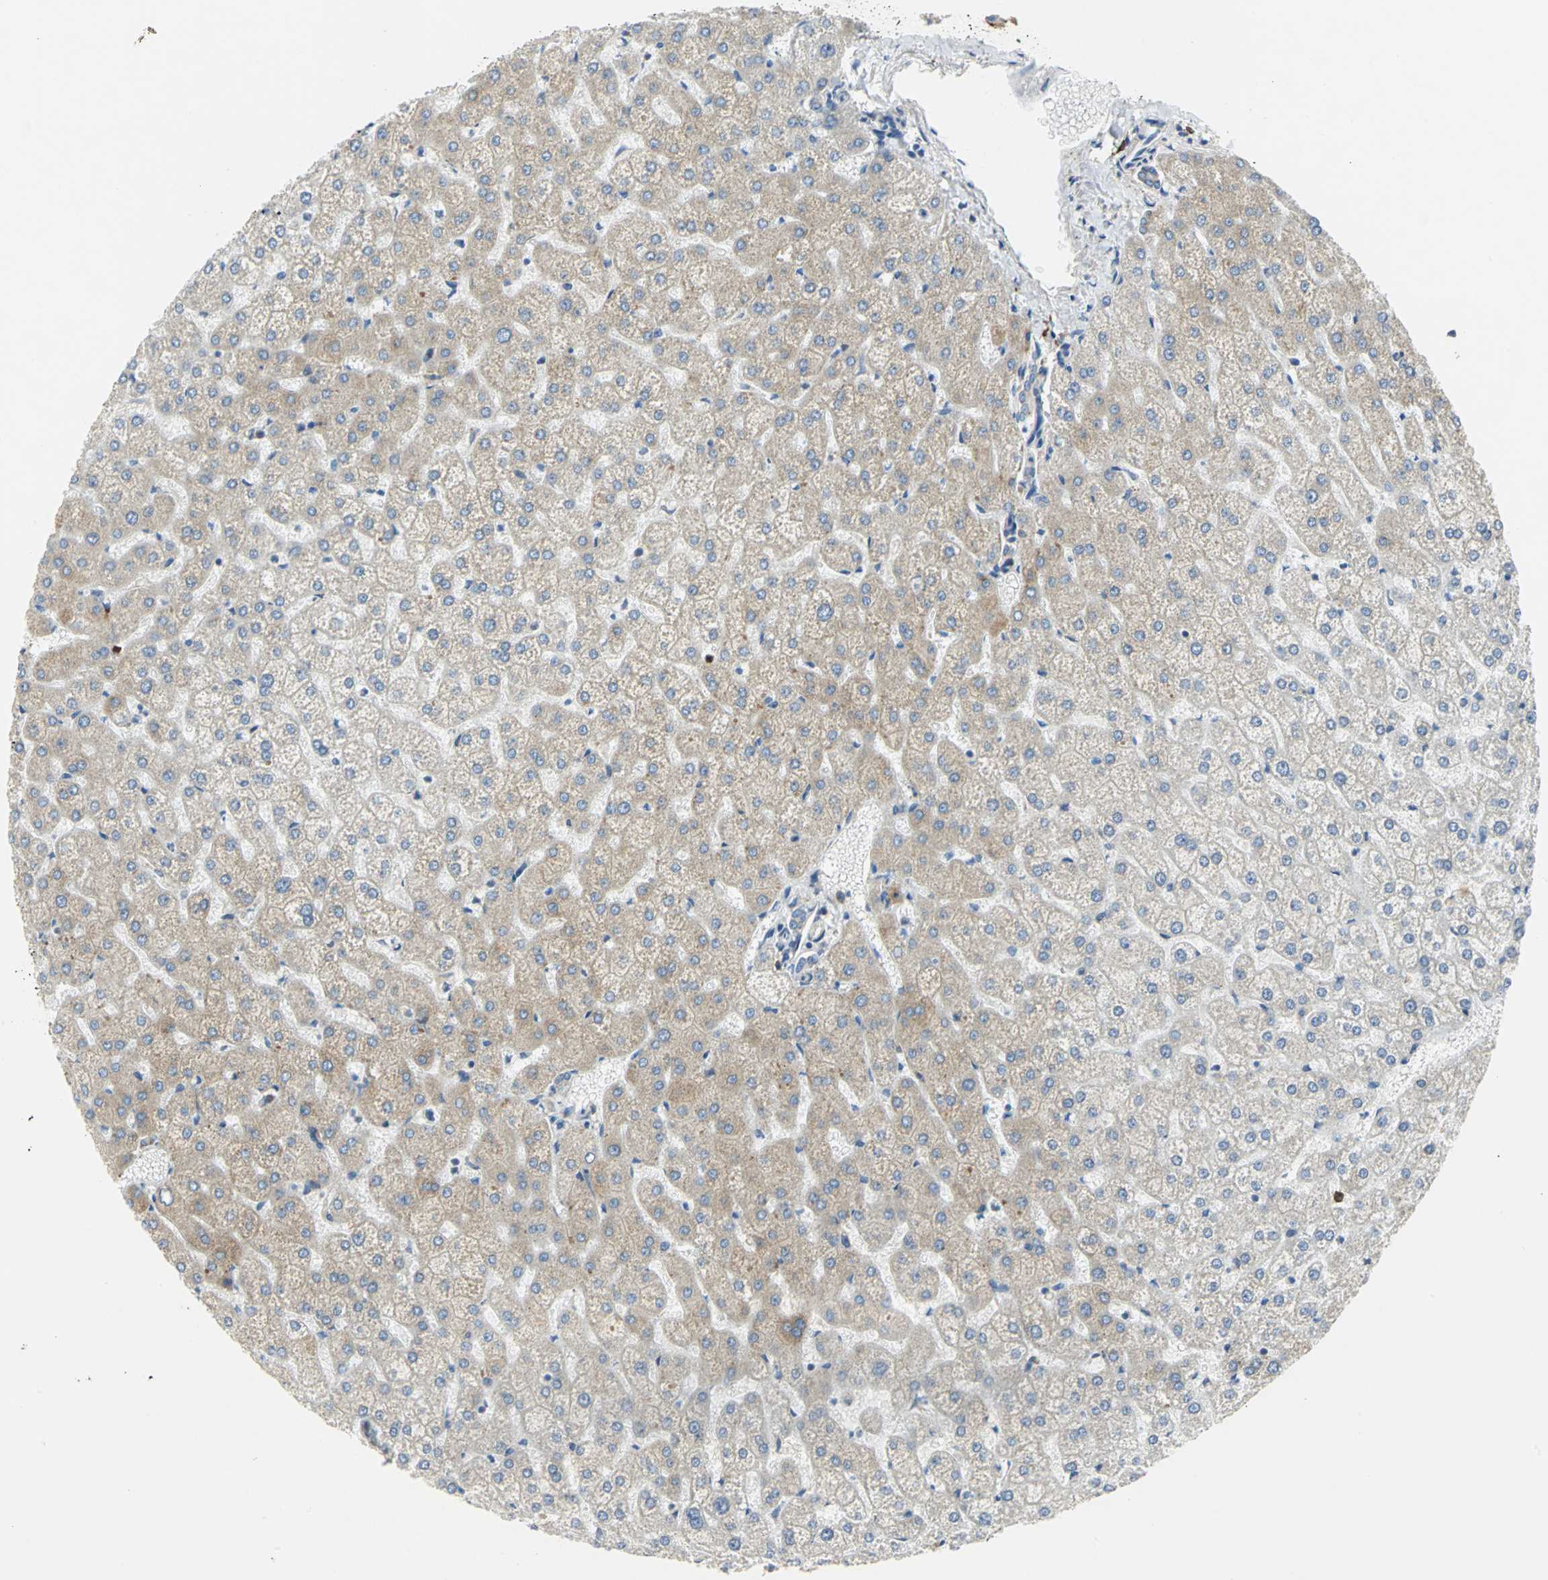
{"staining": {"intensity": "weak", "quantity": ">75%", "location": "cytoplasmic/membranous"}, "tissue": "liver", "cell_type": "Cholangiocytes", "image_type": "normal", "snomed": [{"axis": "morphology", "description": "Normal tissue, NOS"}, {"axis": "topography", "description": "Liver"}], "caption": "Weak cytoplasmic/membranous staining for a protein is present in approximately >75% of cholangiocytes of normal liver using IHC.", "gene": "TULP4", "patient": {"sex": "female", "age": 32}}